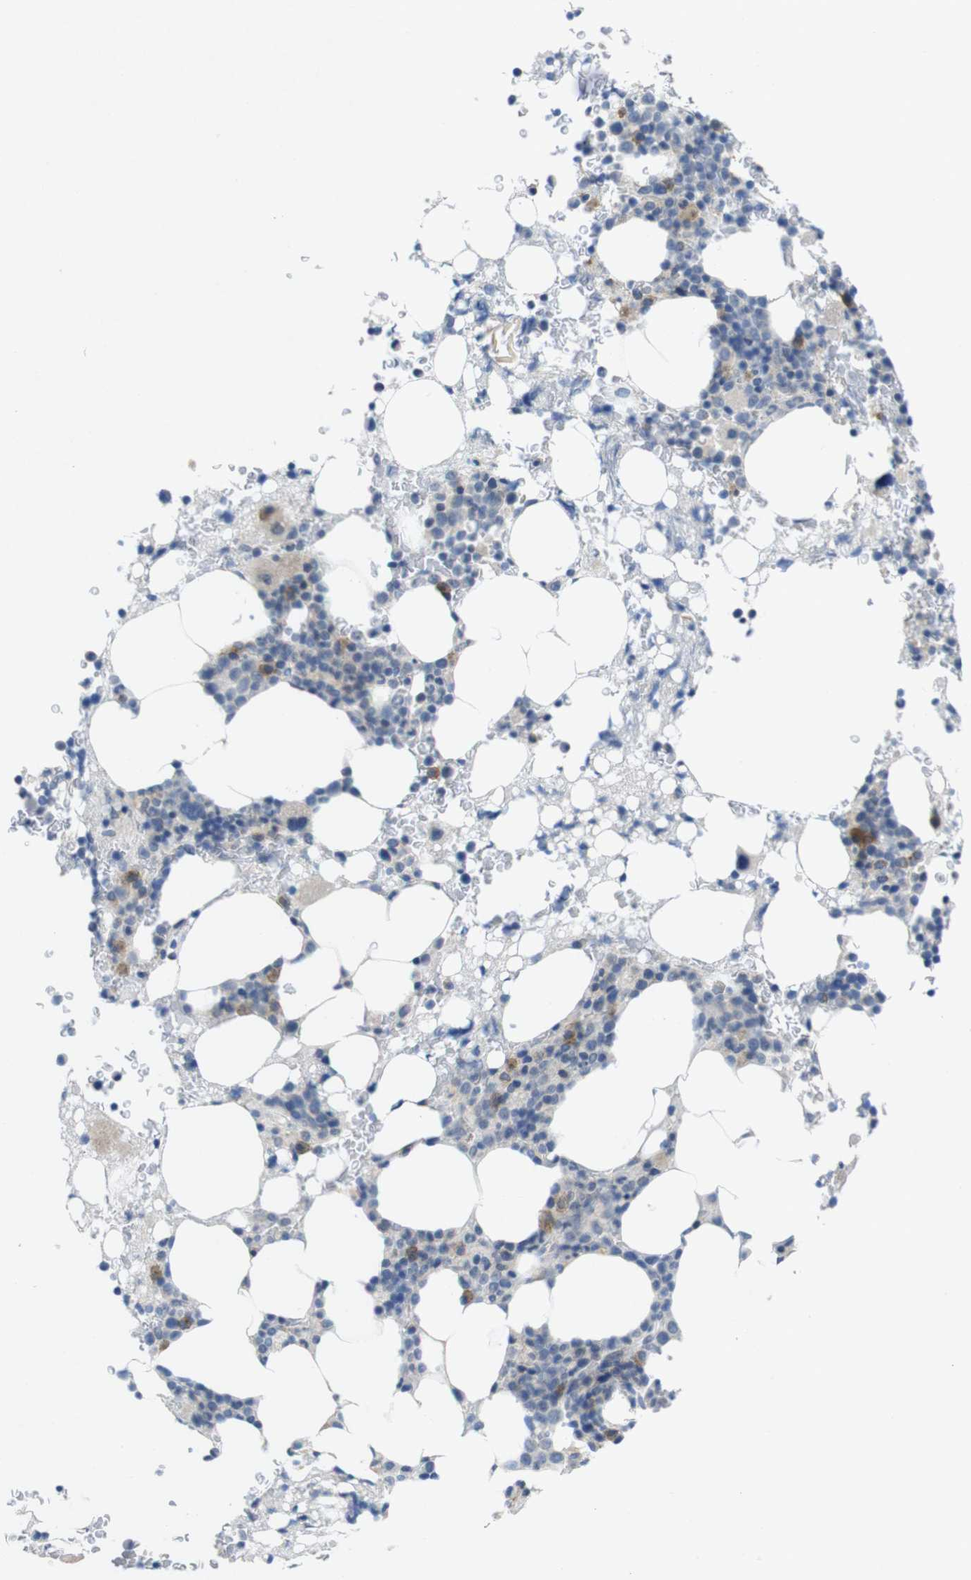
{"staining": {"intensity": "moderate", "quantity": "<25%", "location": "cytoplasmic/membranous"}, "tissue": "bone marrow", "cell_type": "Hematopoietic cells", "image_type": "normal", "snomed": [{"axis": "morphology", "description": "Normal tissue, NOS"}, {"axis": "morphology", "description": "Inflammation, NOS"}, {"axis": "topography", "description": "Bone marrow"}], "caption": "Brown immunohistochemical staining in benign bone marrow shows moderate cytoplasmic/membranous positivity in about <25% of hematopoietic cells.", "gene": "SLAMF7", "patient": {"sex": "female", "age": 84}}